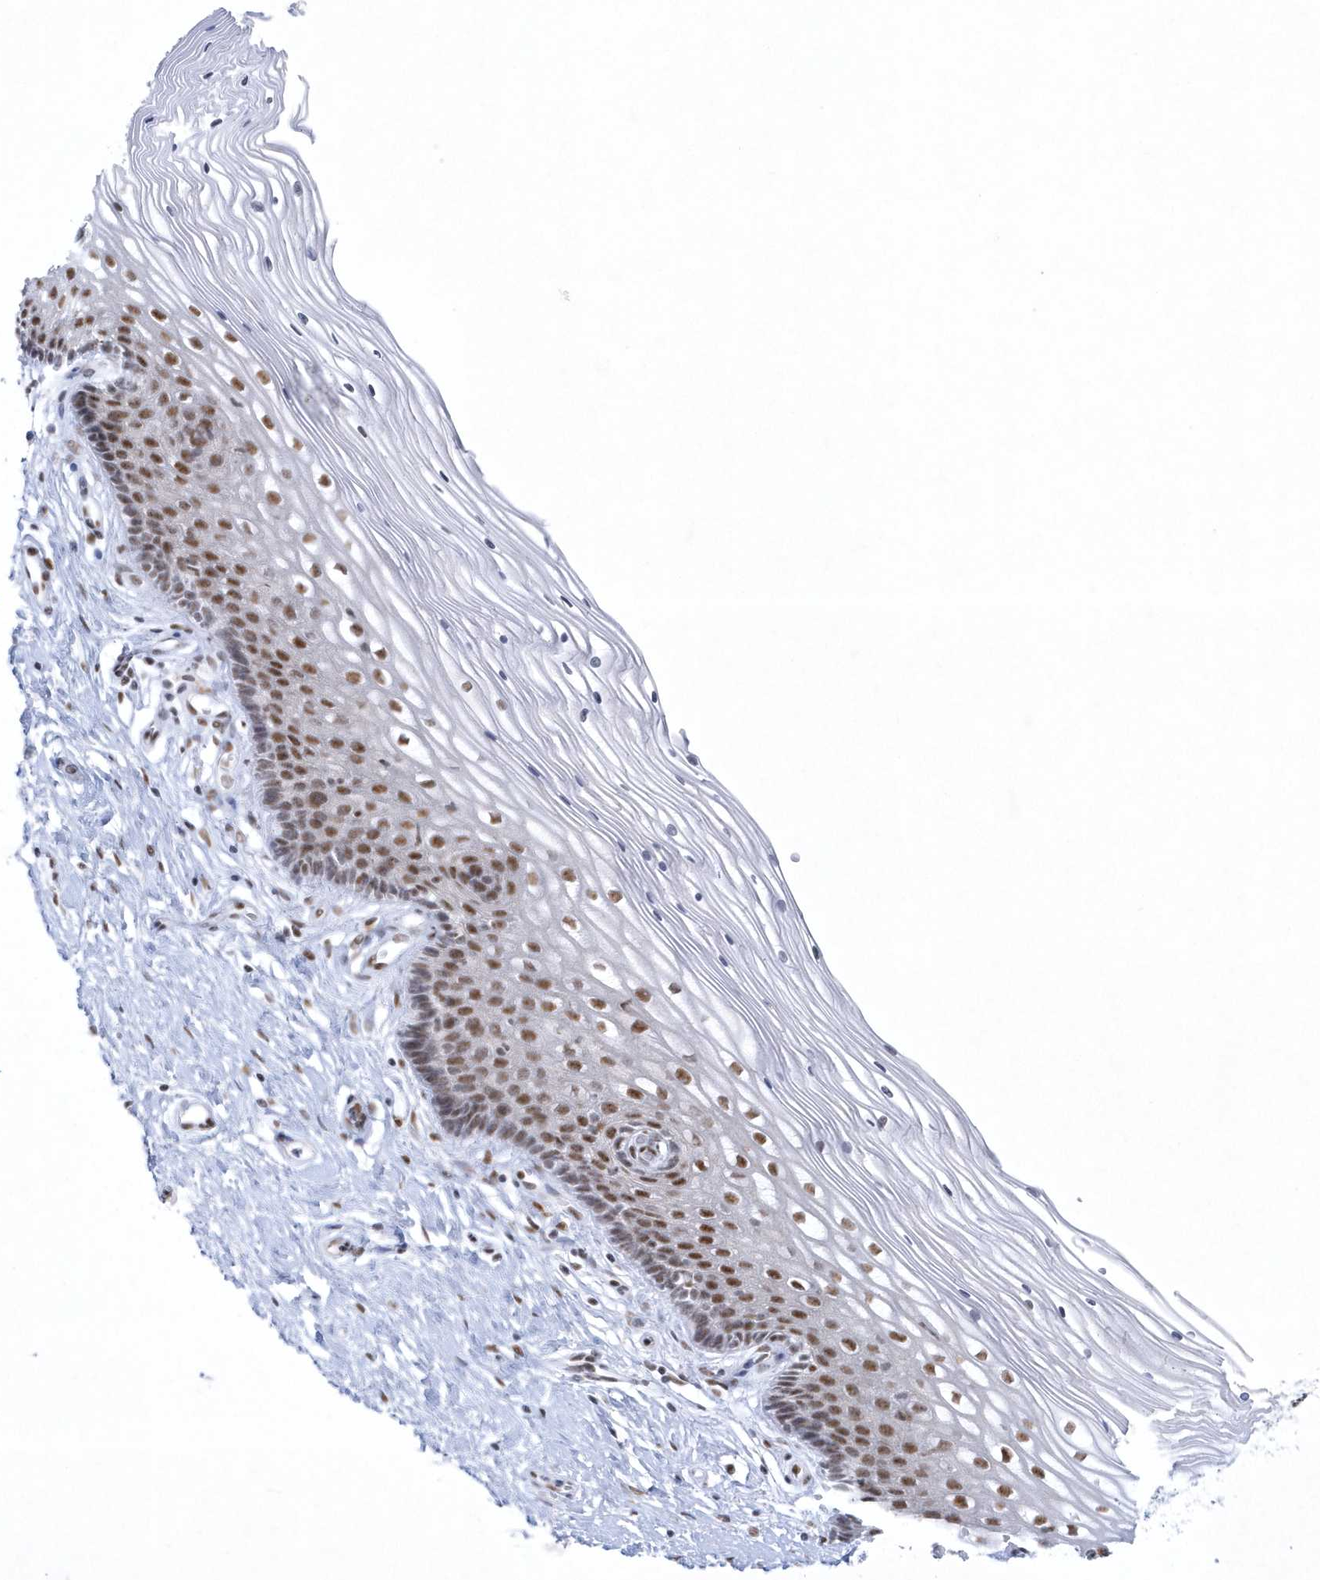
{"staining": {"intensity": "moderate", "quantity": "<25%", "location": "nuclear"}, "tissue": "cervix", "cell_type": "Glandular cells", "image_type": "normal", "snomed": [{"axis": "morphology", "description": "Normal tissue, NOS"}, {"axis": "topography", "description": "Cervix"}], "caption": "A brown stain labels moderate nuclear staining of a protein in glandular cells of unremarkable human cervix. Immunohistochemistry stains the protein of interest in brown and the nuclei are stained blue.", "gene": "DCLRE1A", "patient": {"sex": "female", "age": 33}}